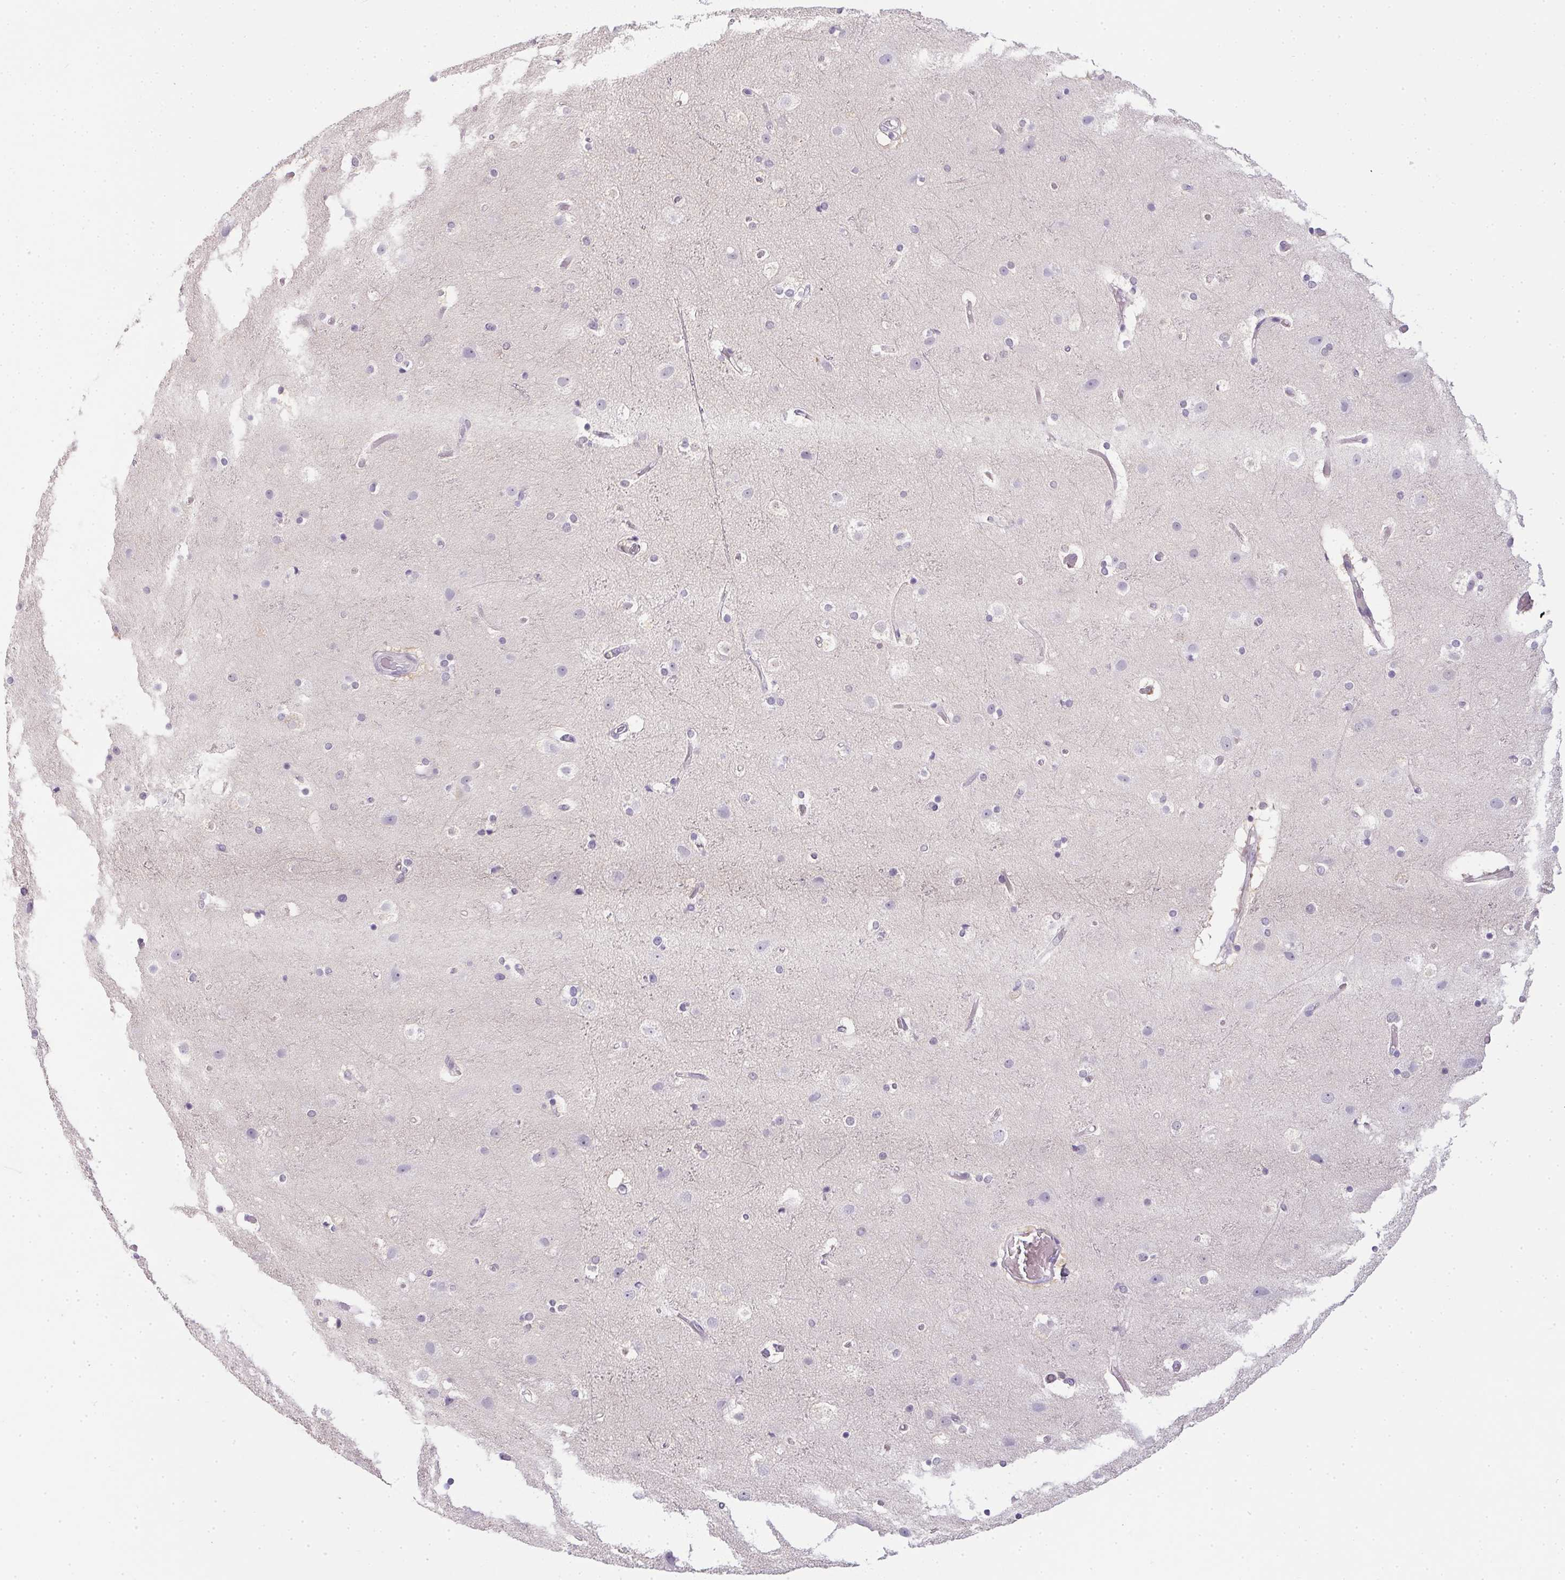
{"staining": {"intensity": "negative", "quantity": "none", "location": "none"}, "tissue": "cerebral cortex", "cell_type": "Endothelial cells", "image_type": "normal", "snomed": [{"axis": "morphology", "description": "Normal tissue, NOS"}, {"axis": "topography", "description": "Cerebral cortex"}], "caption": "A high-resolution photomicrograph shows IHC staining of unremarkable cerebral cortex, which displays no significant positivity in endothelial cells.", "gene": "DNAJC5G", "patient": {"sex": "female", "age": 52}}